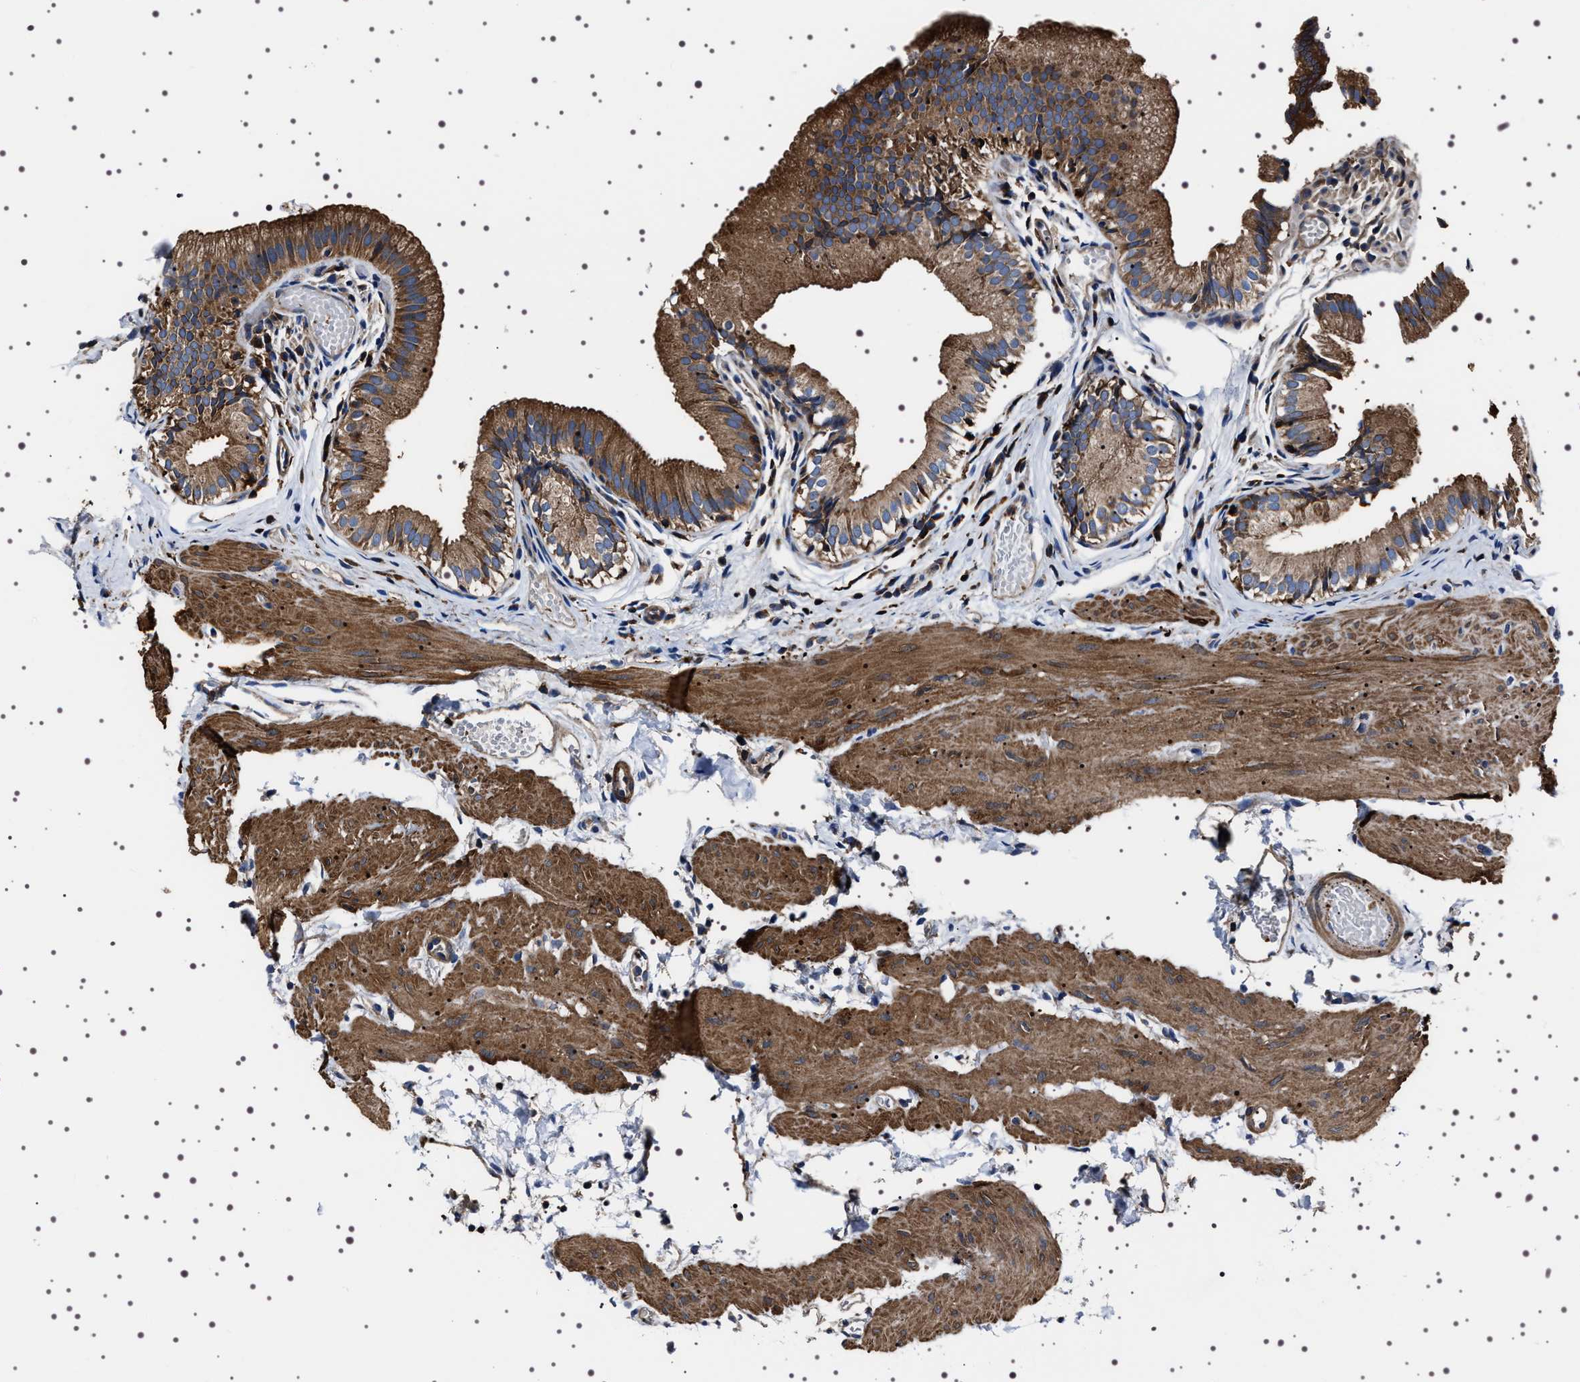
{"staining": {"intensity": "moderate", "quantity": ">75%", "location": "cytoplasmic/membranous"}, "tissue": "gallbladder", "cell_type": "Glandular cells", "image_type": "normal", "snomed": [{"axis": "morphology", "description": "Normal tissue, NOS"}, {"axis": "topography", "description": "Gallbladder"}], "caption": "Brown immunohistochemical staining in benign human gallbladder exhibits moderate cytoplasmic/membranous staining in about >75% of glandular cells.", "gene": "WDR1", "patient": {"sex": "female", "age": 26}}